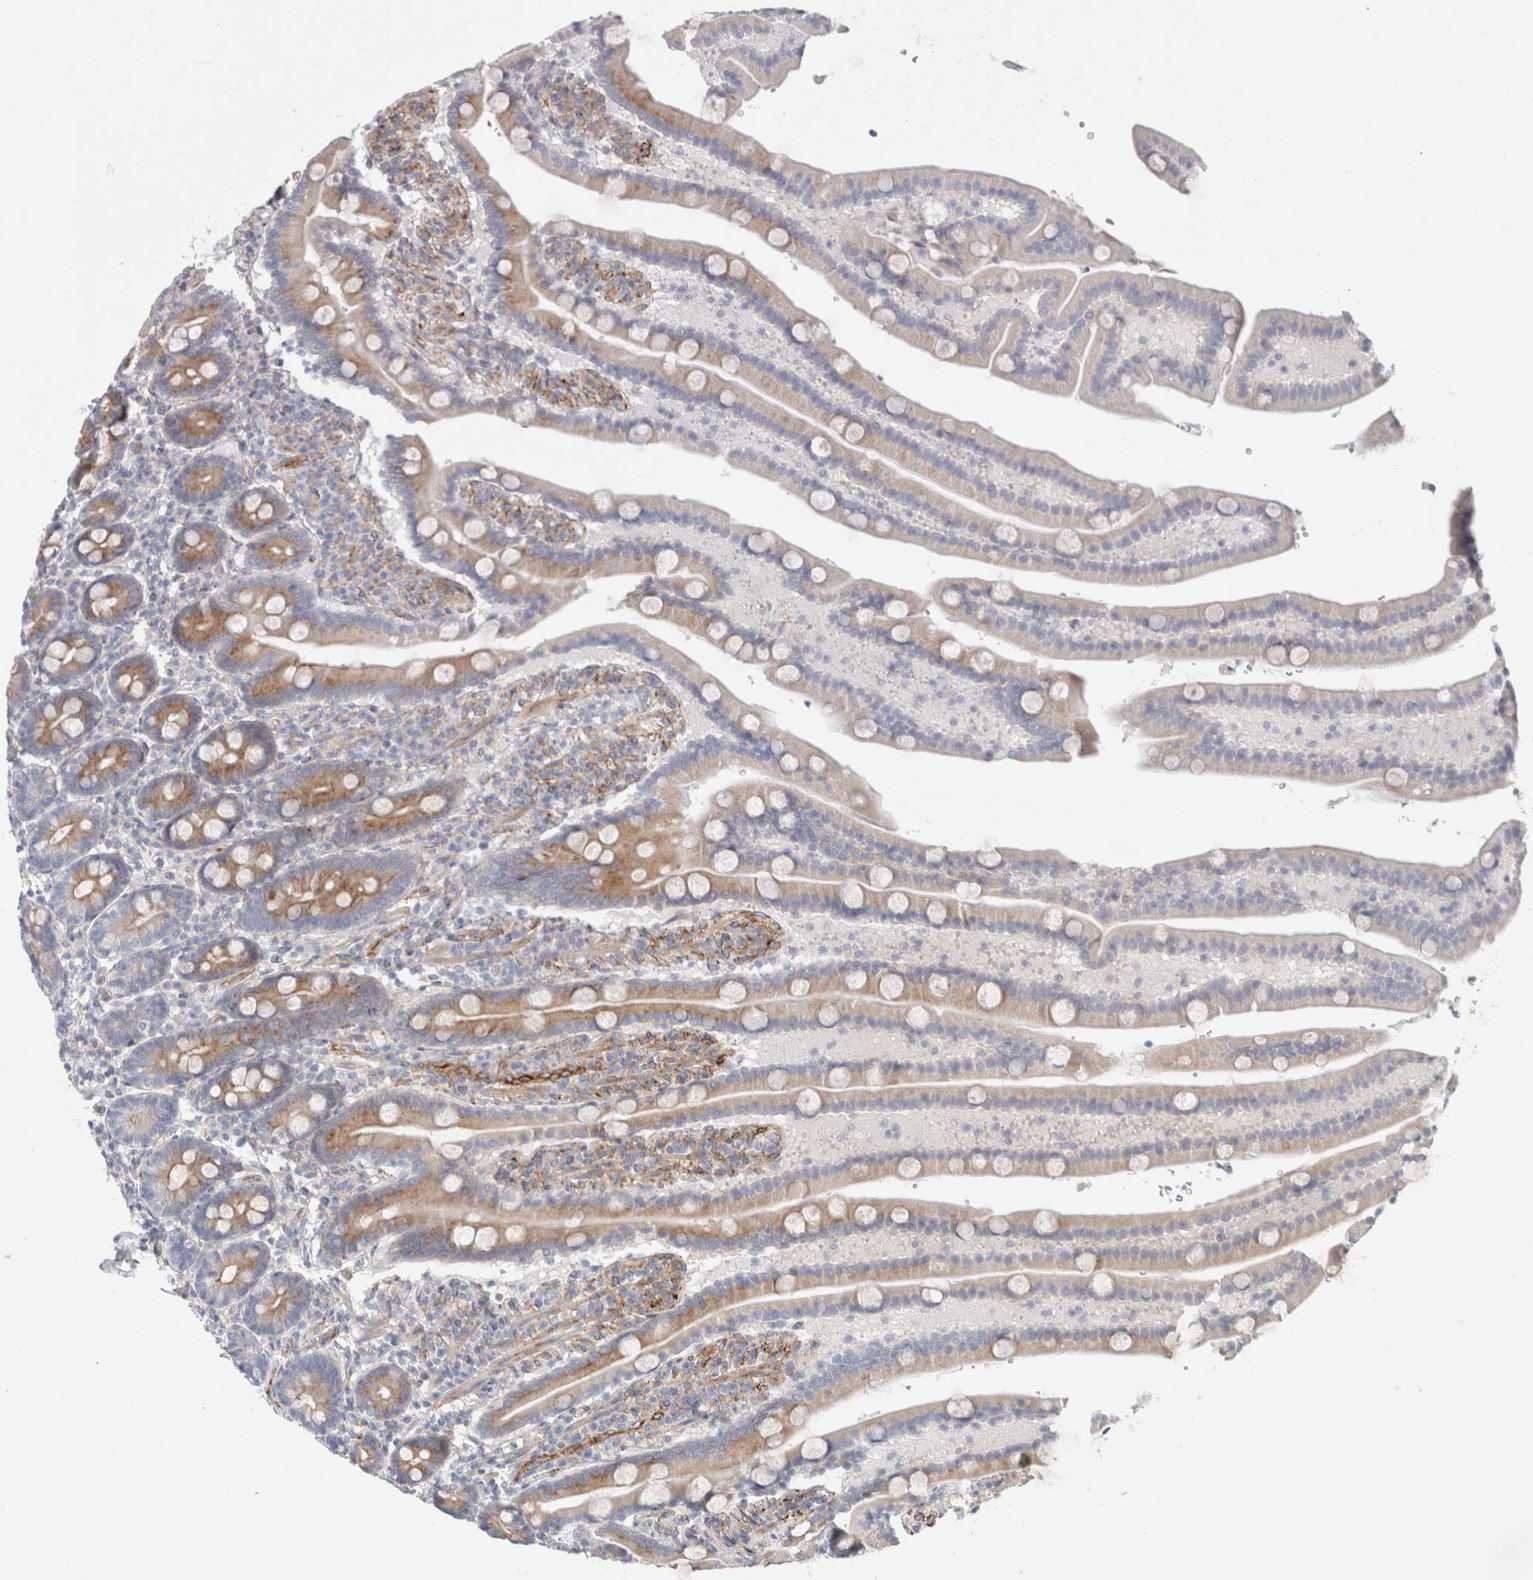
{"staining": {"intensity": "moderate", "quantity": "25%-75%", "location": "cytoplasmic/membranous"}, "tissue": "duodenum", "cell_type": "Glandular cells", "image_type": "normal", "snomed": [{"axis": "morphology", "description": "Normal tissue, NOS"}, {"axis": "topography", "description": "Duodenum"}], "caption": "Duodenum stained with DAB immunohistochemistry shows medium levels of moderate cytoplasmic/membranous positivity in approximately 25%-75% of glandular cells.", "gene": "CNPY4", "patient": {"sex": "male", "age": 54}}